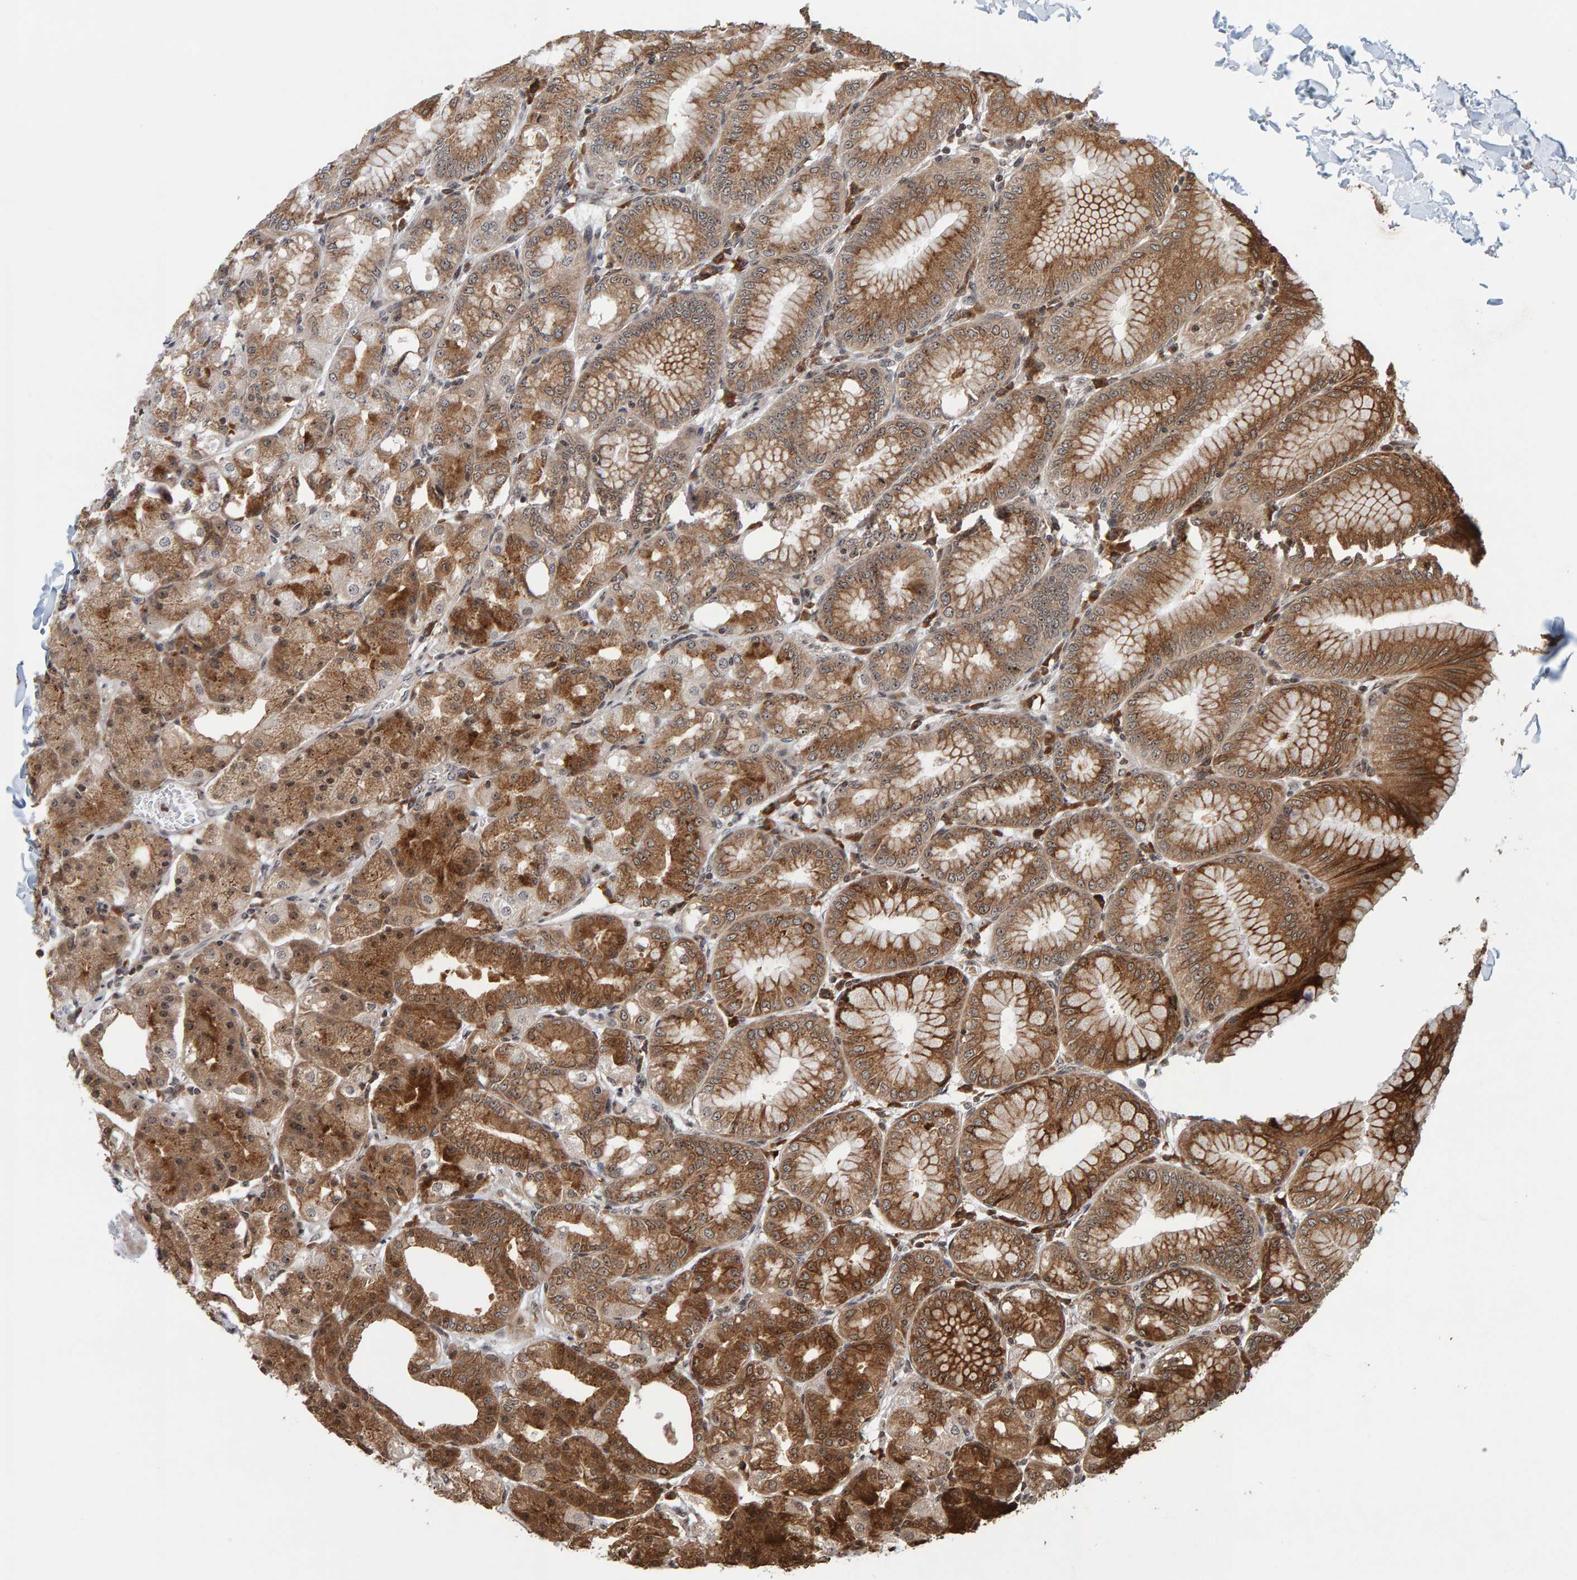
{"staining": {"intensity": "moderate", "quantity": ">75%", "location": "cytoplasmic/membranous,nuclear"}, "tissue": "stomach", "cell_type": "Glandular cells", "image_type": "normal", "snomed": [{"axis": "morphology", "description": "Normal tissue, NOS"}, {"axis": "topography", "description": "Stomach, lower"}], "caption": "Immunohistochemistry (DAB) staining of normal human stomach shows moderate cytoplasmic/membranous,nuclear protein expression in approximately >75% of glandular cells.", "gene": "CCDC182", "patient": {"sex": "male", "age": 71}}